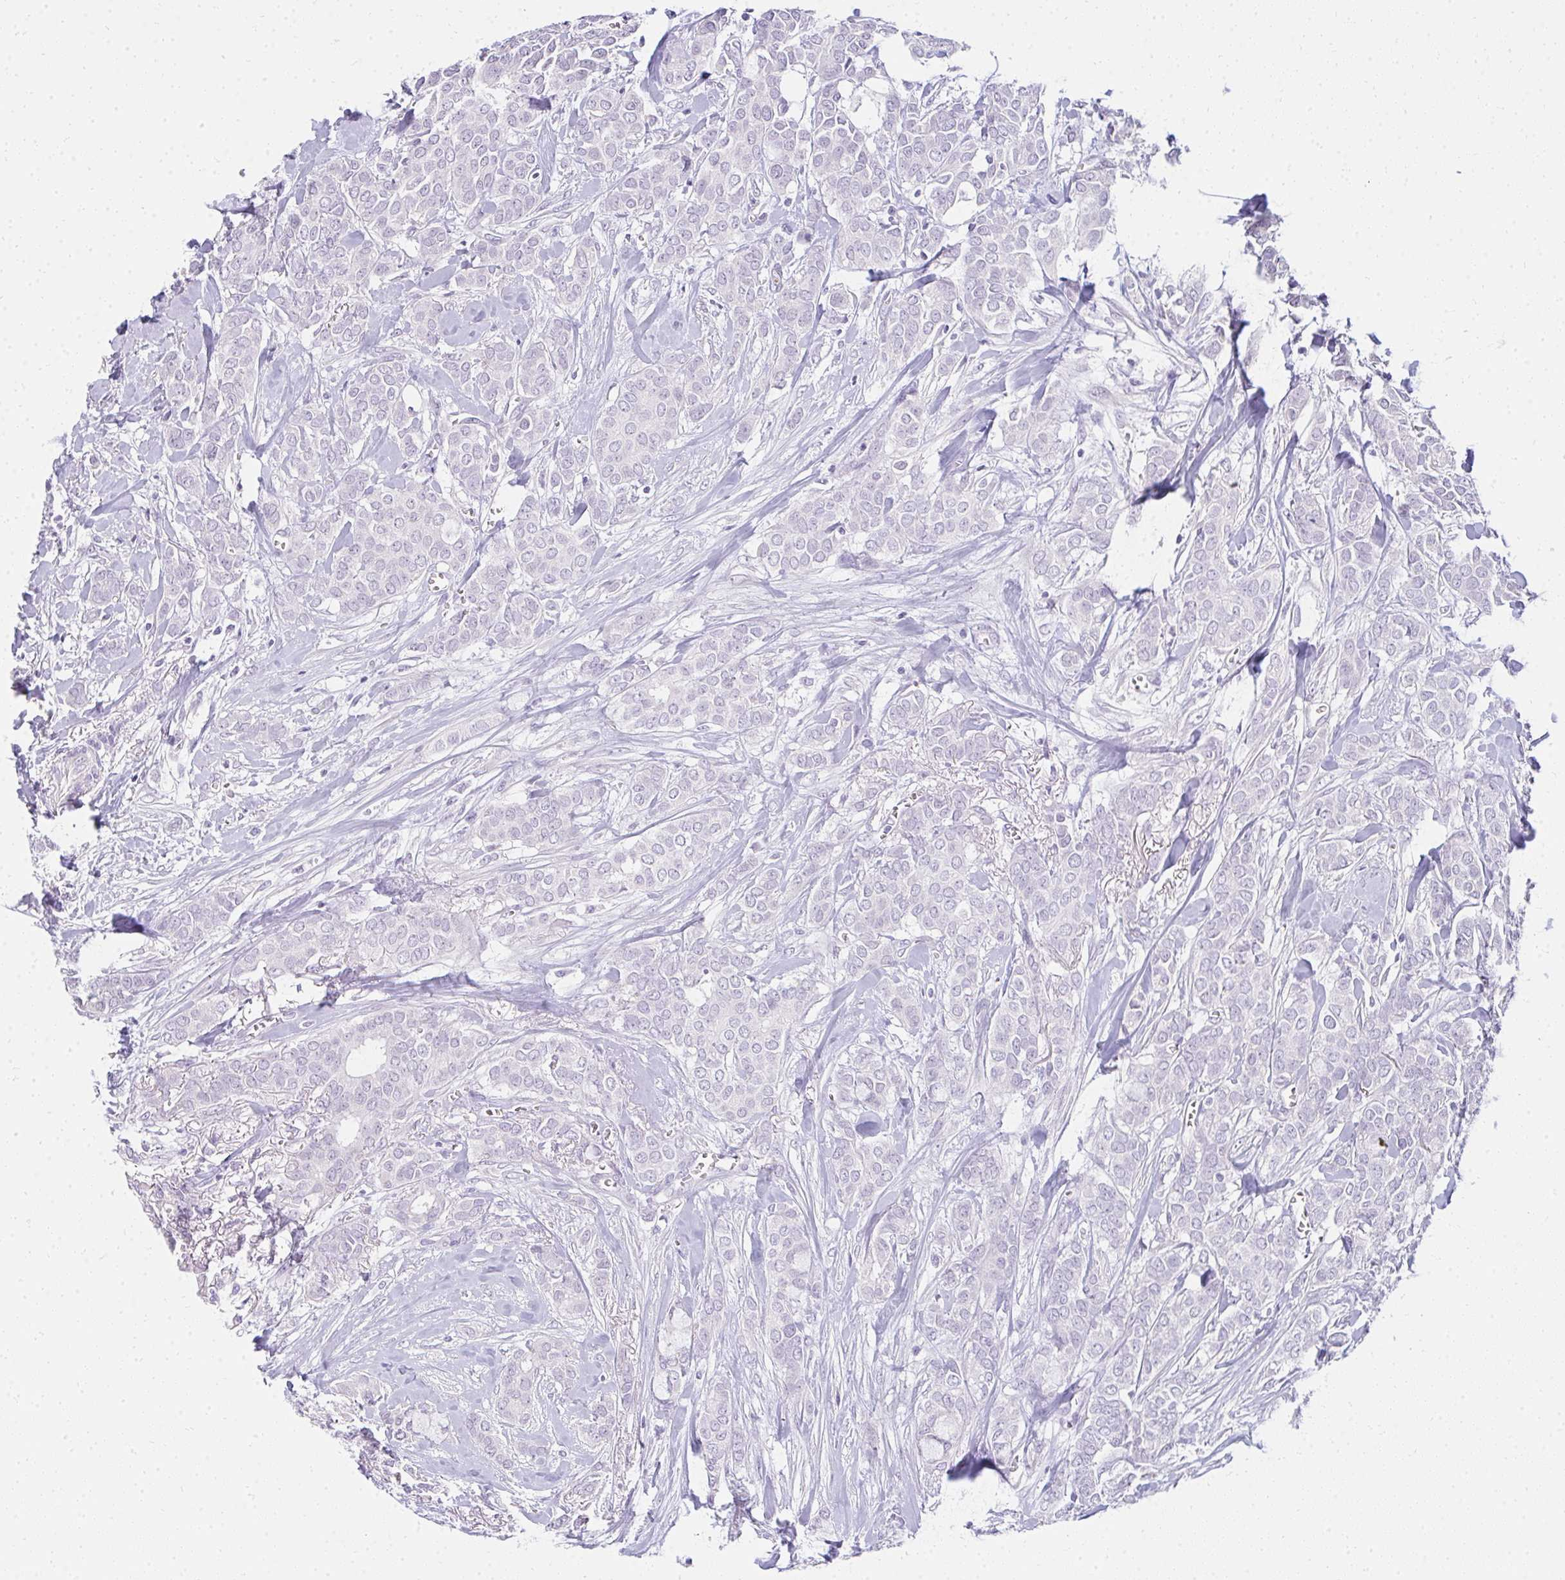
{"staining": {"intensity": "negative", "quantity": "none", "location": "none"}, "tissue": "breast cancer", "cell_type": "Tumor cells", "image_type": "cancer", "snomed": [{"axis": "morphology", "description": "Duct carcinoma"}, {"axis": "topography", "description": "Breast"}], "caption": "Tumor cells are negative for protein expression in human breast cancer (infiltrating ductal carcinoma).", "gene": "PPP1R3G", "patient": {"sex": "female", "age": 84}}